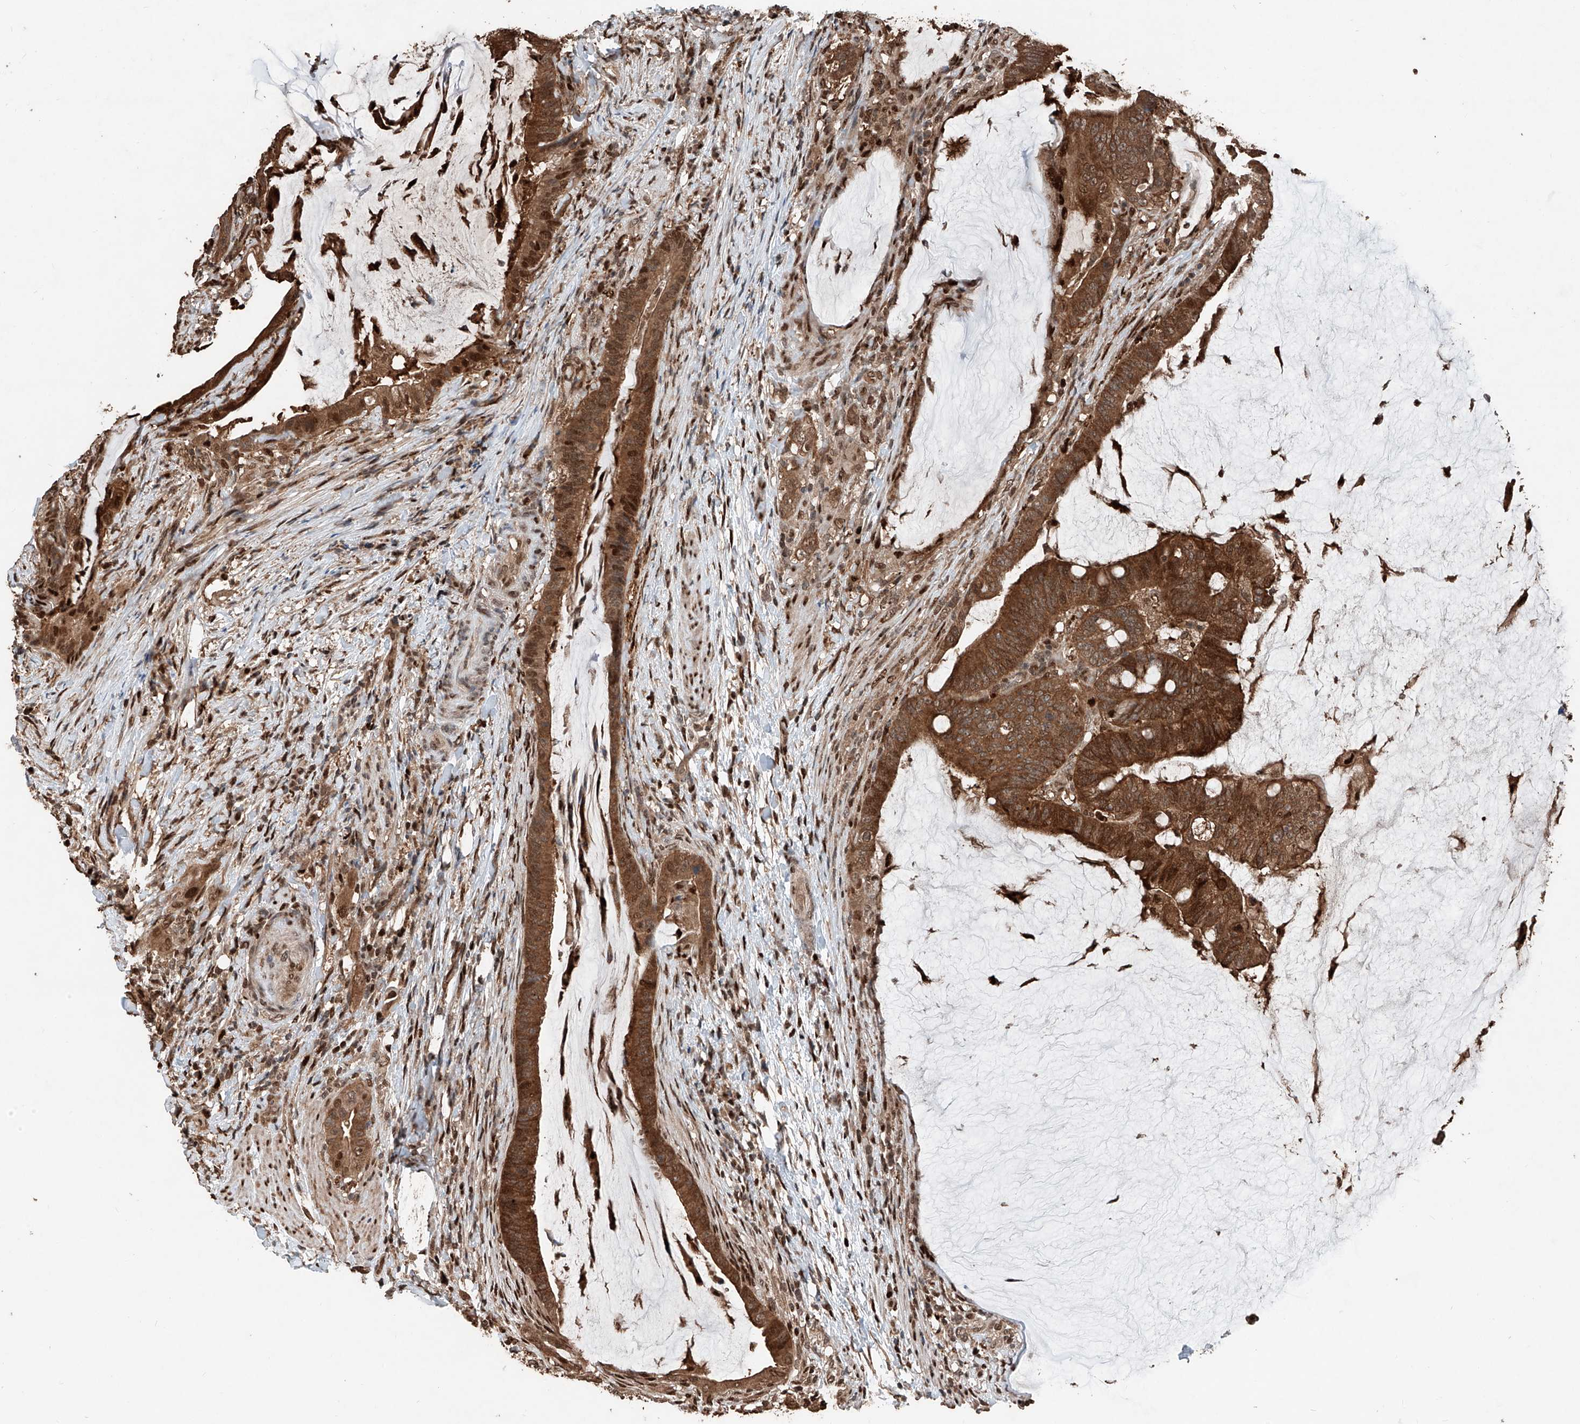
{"staining": {"intensity": "strong", "quantity": ">75%", "location": "cytoplasmic/membranous,nuclear"}, "tissue": "colorectal cancer", "cell_type": "Tumor cells", "image_type": "cancer", "snomed": [{"axis": "morphology", "description": "Adenocarcinoma, NOS"}, {"axis": "topography", "description": "Colon"}], "caption": "Colorectal cancer was stained to show a protein in brown. There is high levels of strong cytoplasmic/membranous and nuclear expression in approximately >75% of tumor cells. The protein of interest is shown in brown color, while the nuclei are stained blue.", "gene": "RMND1", "patient": {"sex": "female", "age": 66}}